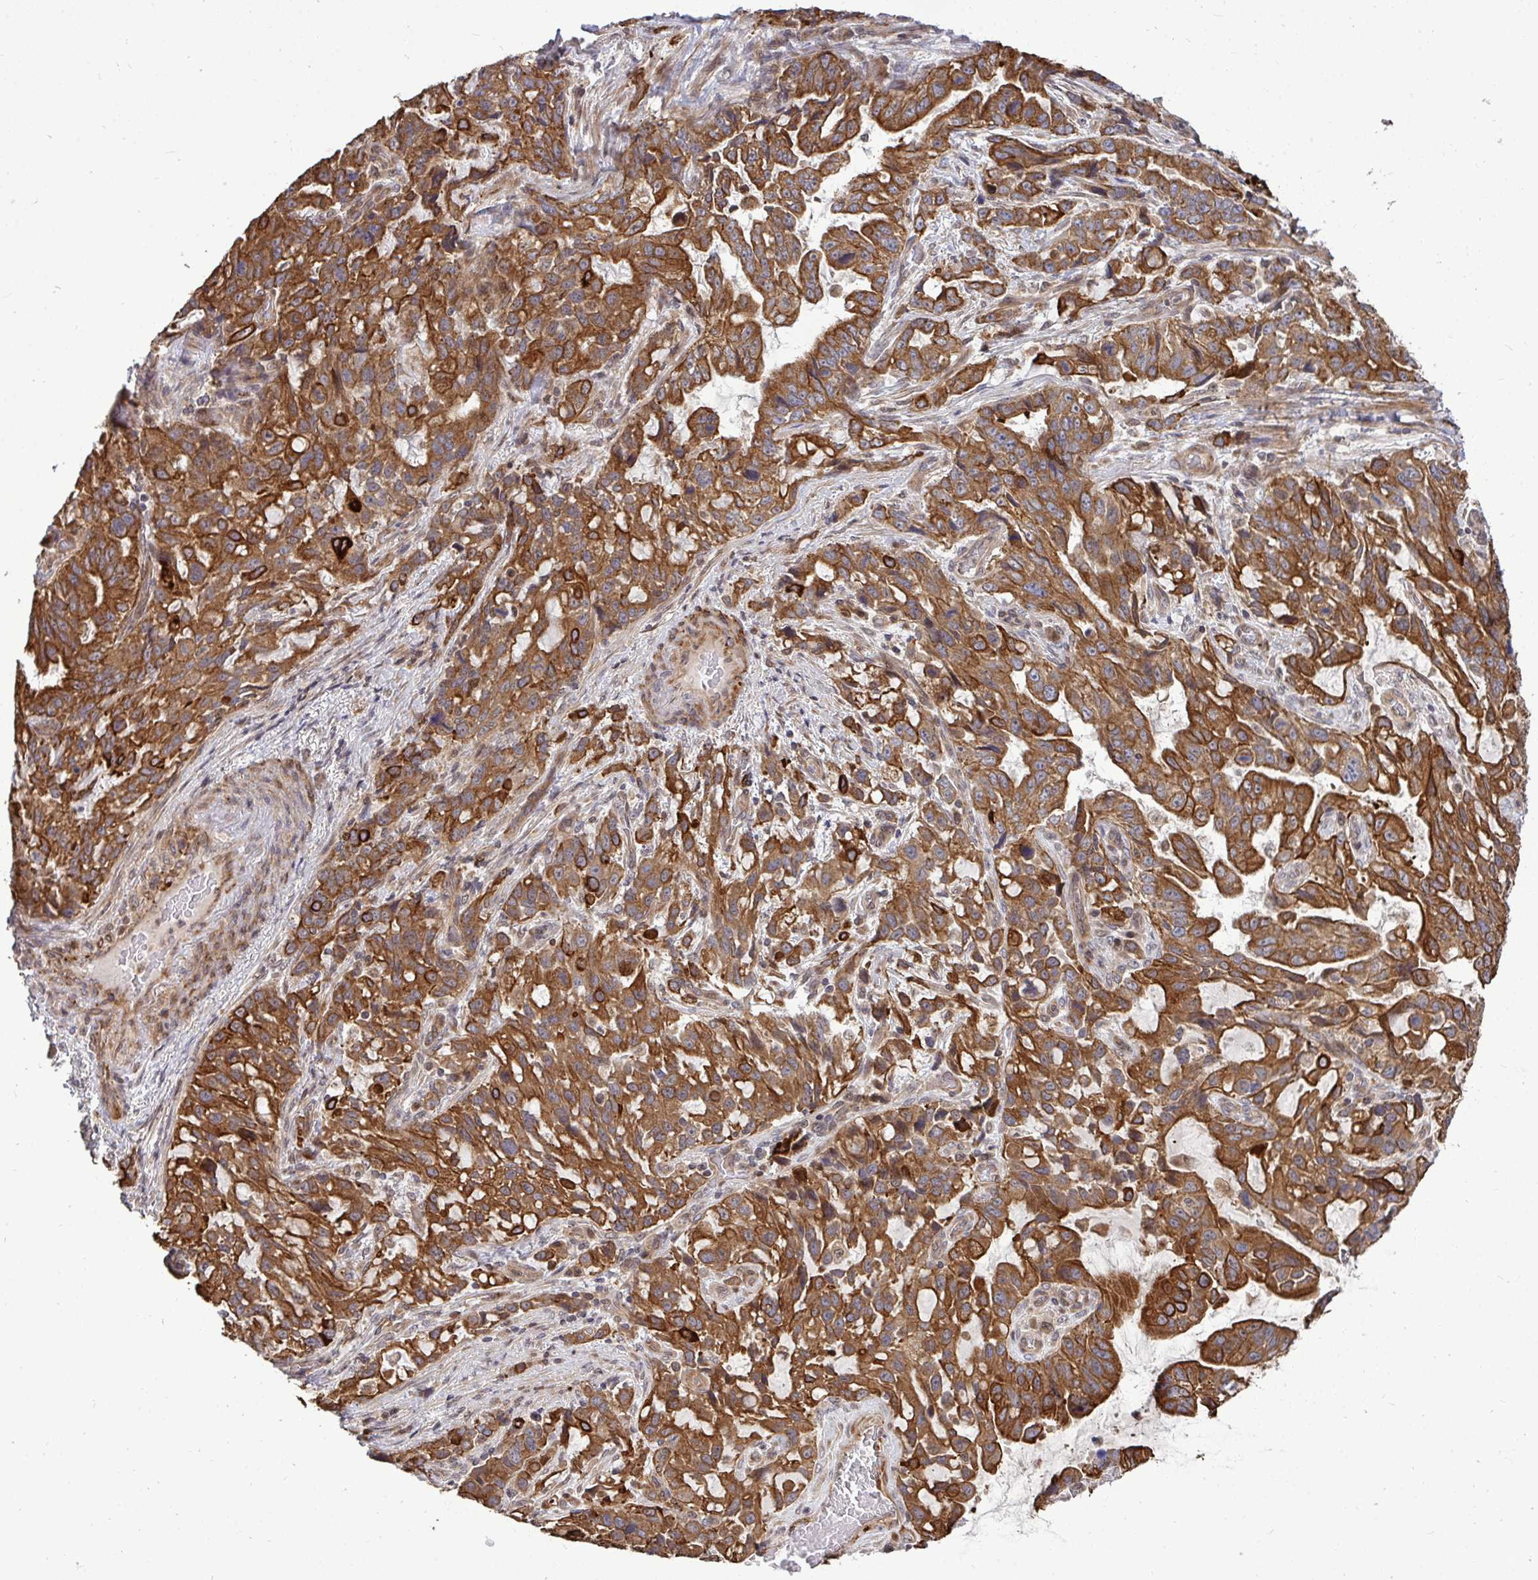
{"staining": {"intensity": "strong", "quantity": ">75%", "location": "cytoplasmic/membranous"}, "tissue": "stomach cancer", "cell_type": "Tumor cells", "image_type": "cancer", "snomed": [{"axis": "morphology", "description": "Adenocarcinoma, NOS"}, {"axis": "topography", "description": "Stomach, upper"}], "caption": "This photomicrograph exhibits immunohistochemistry staining of human stomach cancer (adenocarcinoma), with high strong cytoplasmic/membranous staining in approximately >75% of tumor cells.", "gene": "TRIM44", "patient": {"sex": "male", "age": 85}}